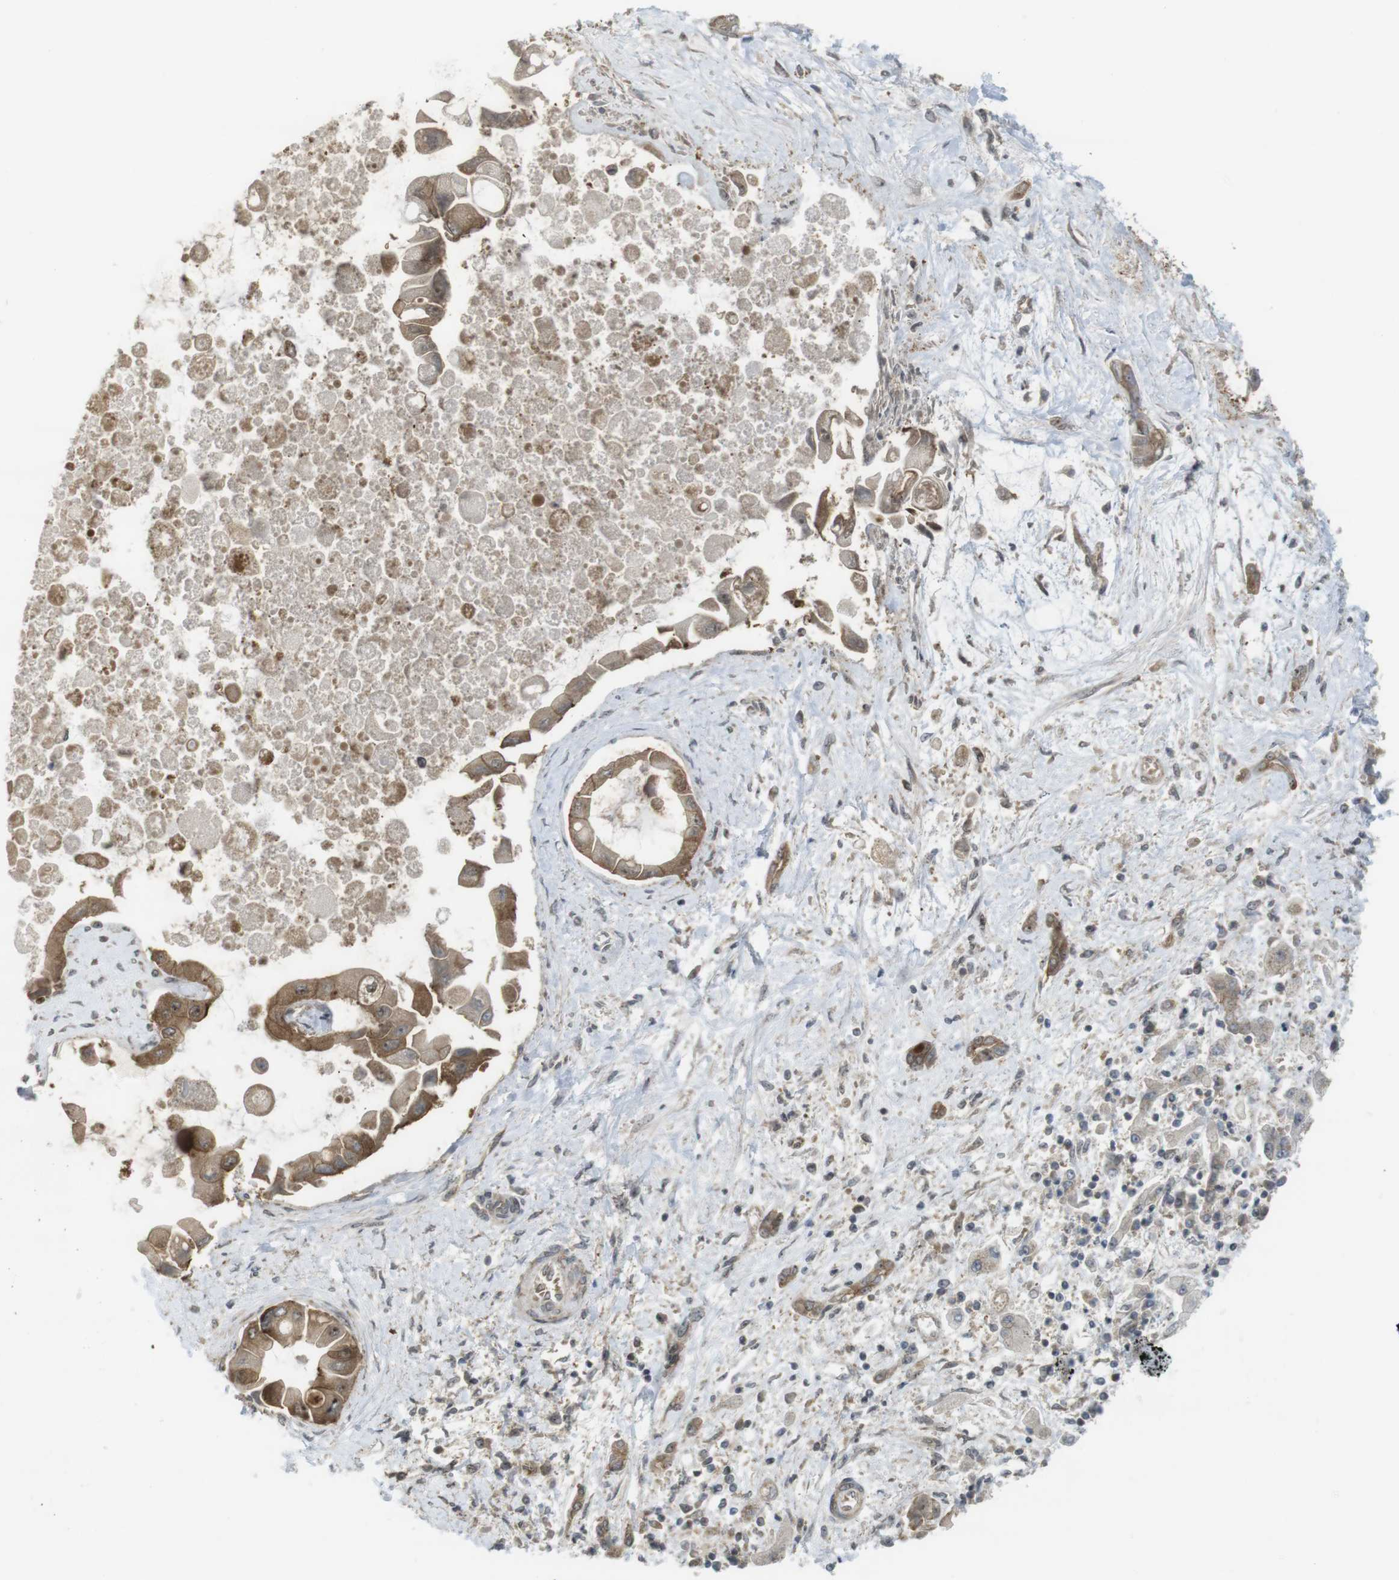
{"staining": {"intensity": "moderate", "quantity": ">75%", "location": "cytoplasmic/membranous"}, "tissue": "liver cancer", "cell_type": "Tumor cells", "image_type": "cancer", "snomed": [{"axis": "morphology", "description": "Cholangiocarcinoma"}, {"axis": "topography", "description": "Liver"}], "caption": "This image displays liver cholangiocarcinoma stained with immunohistochemistry to label a protein in brown. The cytoplasmic/membranous of tumor cells show moderate positivity for the protein. Nuclei are counter-stained blue.", "gene": "CC2D1A", "patient": {"sex": "male", "age": 50}}